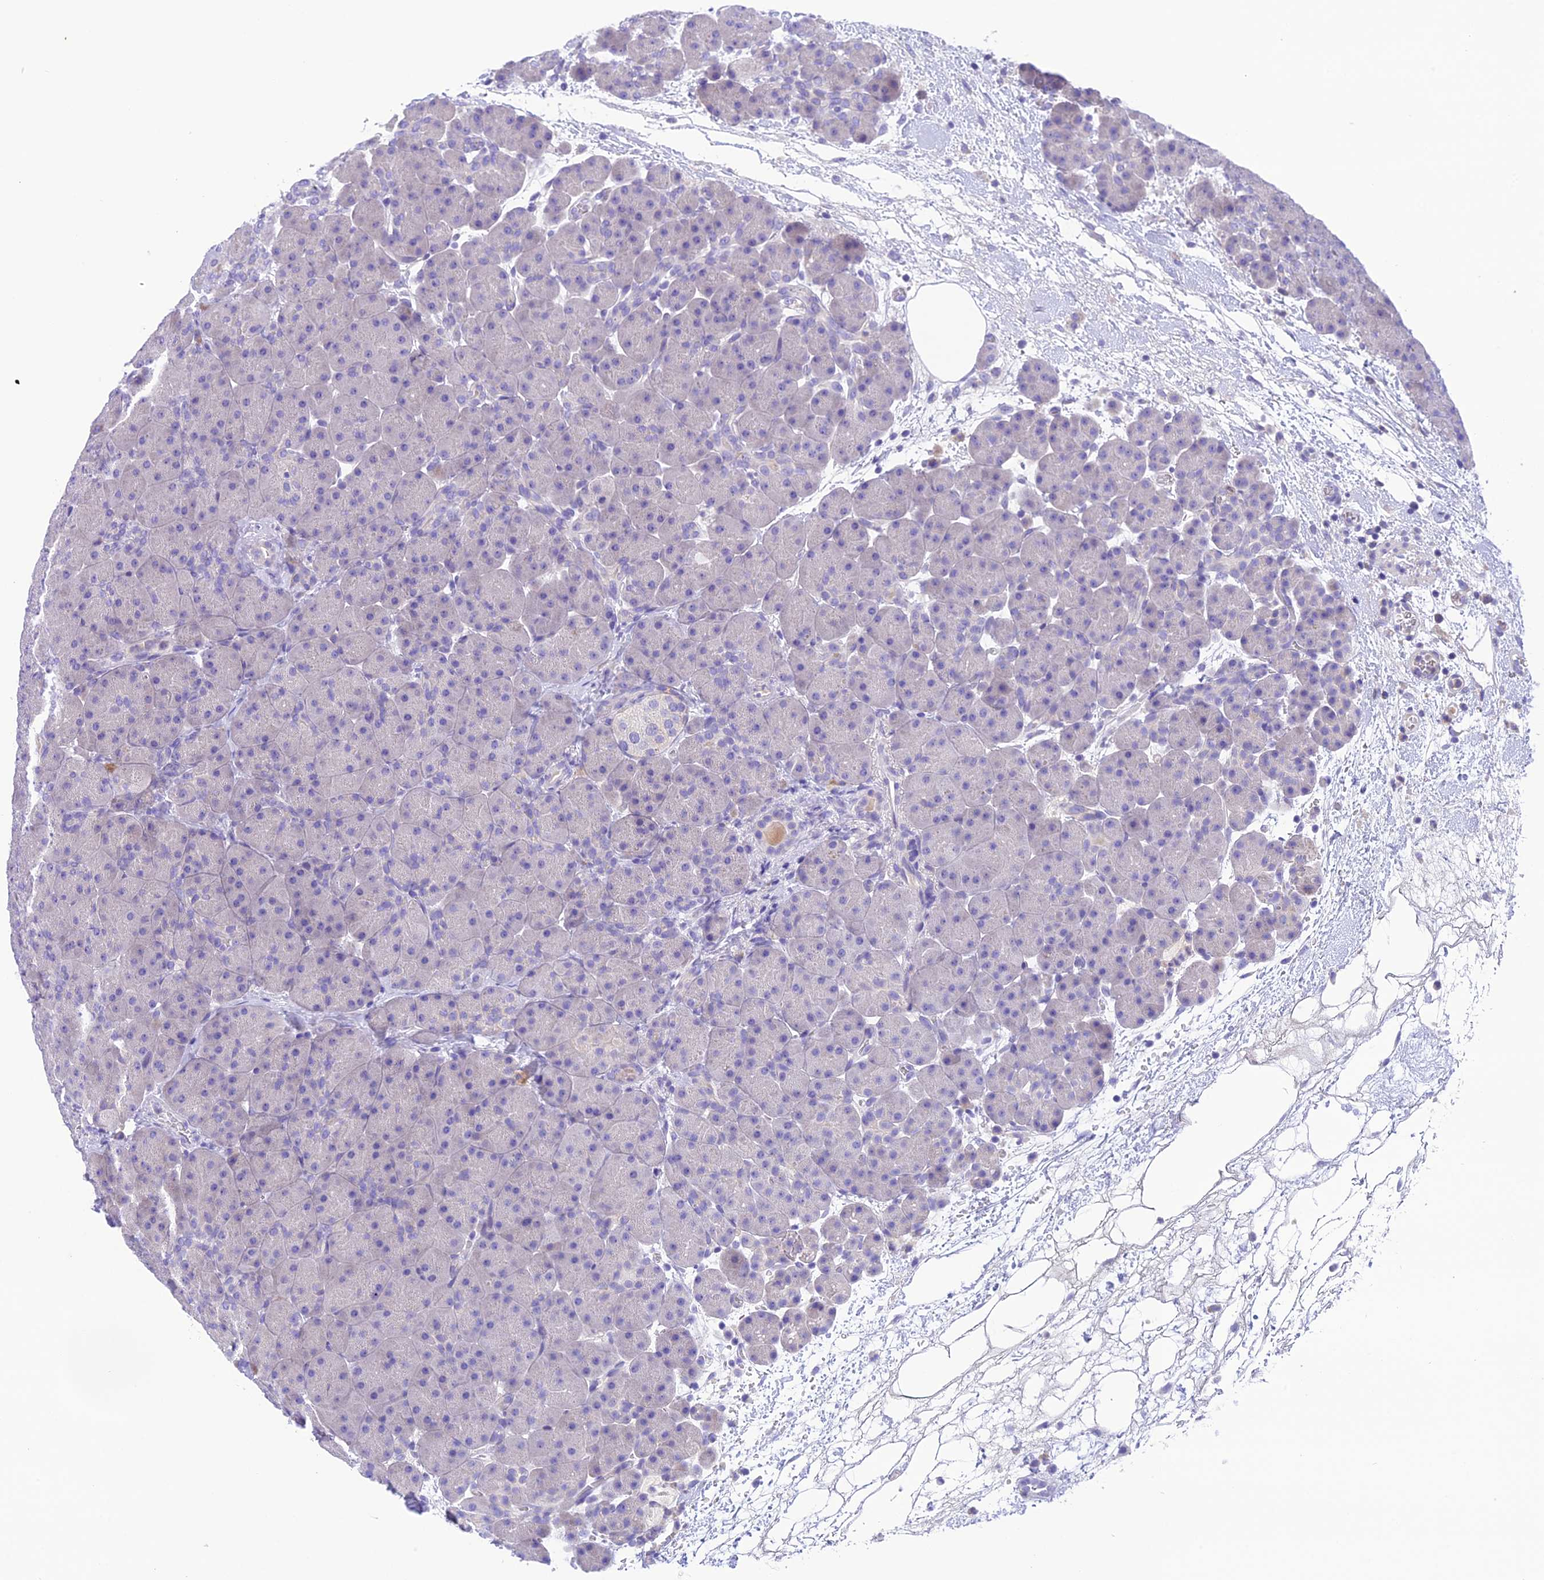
{"staining": {"intensity": "negative", "quantity": "none", "location": "none"}, "tissue": "pancreas", "cell_type": "Exocrine glandular cells", "image_type": "normal", "snomed": [{"axis": "morphology", "description": "Normal tissue, NOS"}, {"axis": "topography", "description": "Pancreas"}], "caption": "Immunohistochemical staining of normal human pancreas displays no significant expression in exocrine glandular cells. (Immunohistochemistry, brightfield microscopy, high magnification).", "gene": "KIAA0408", "patient": {"sex": "male", "age": 66}}